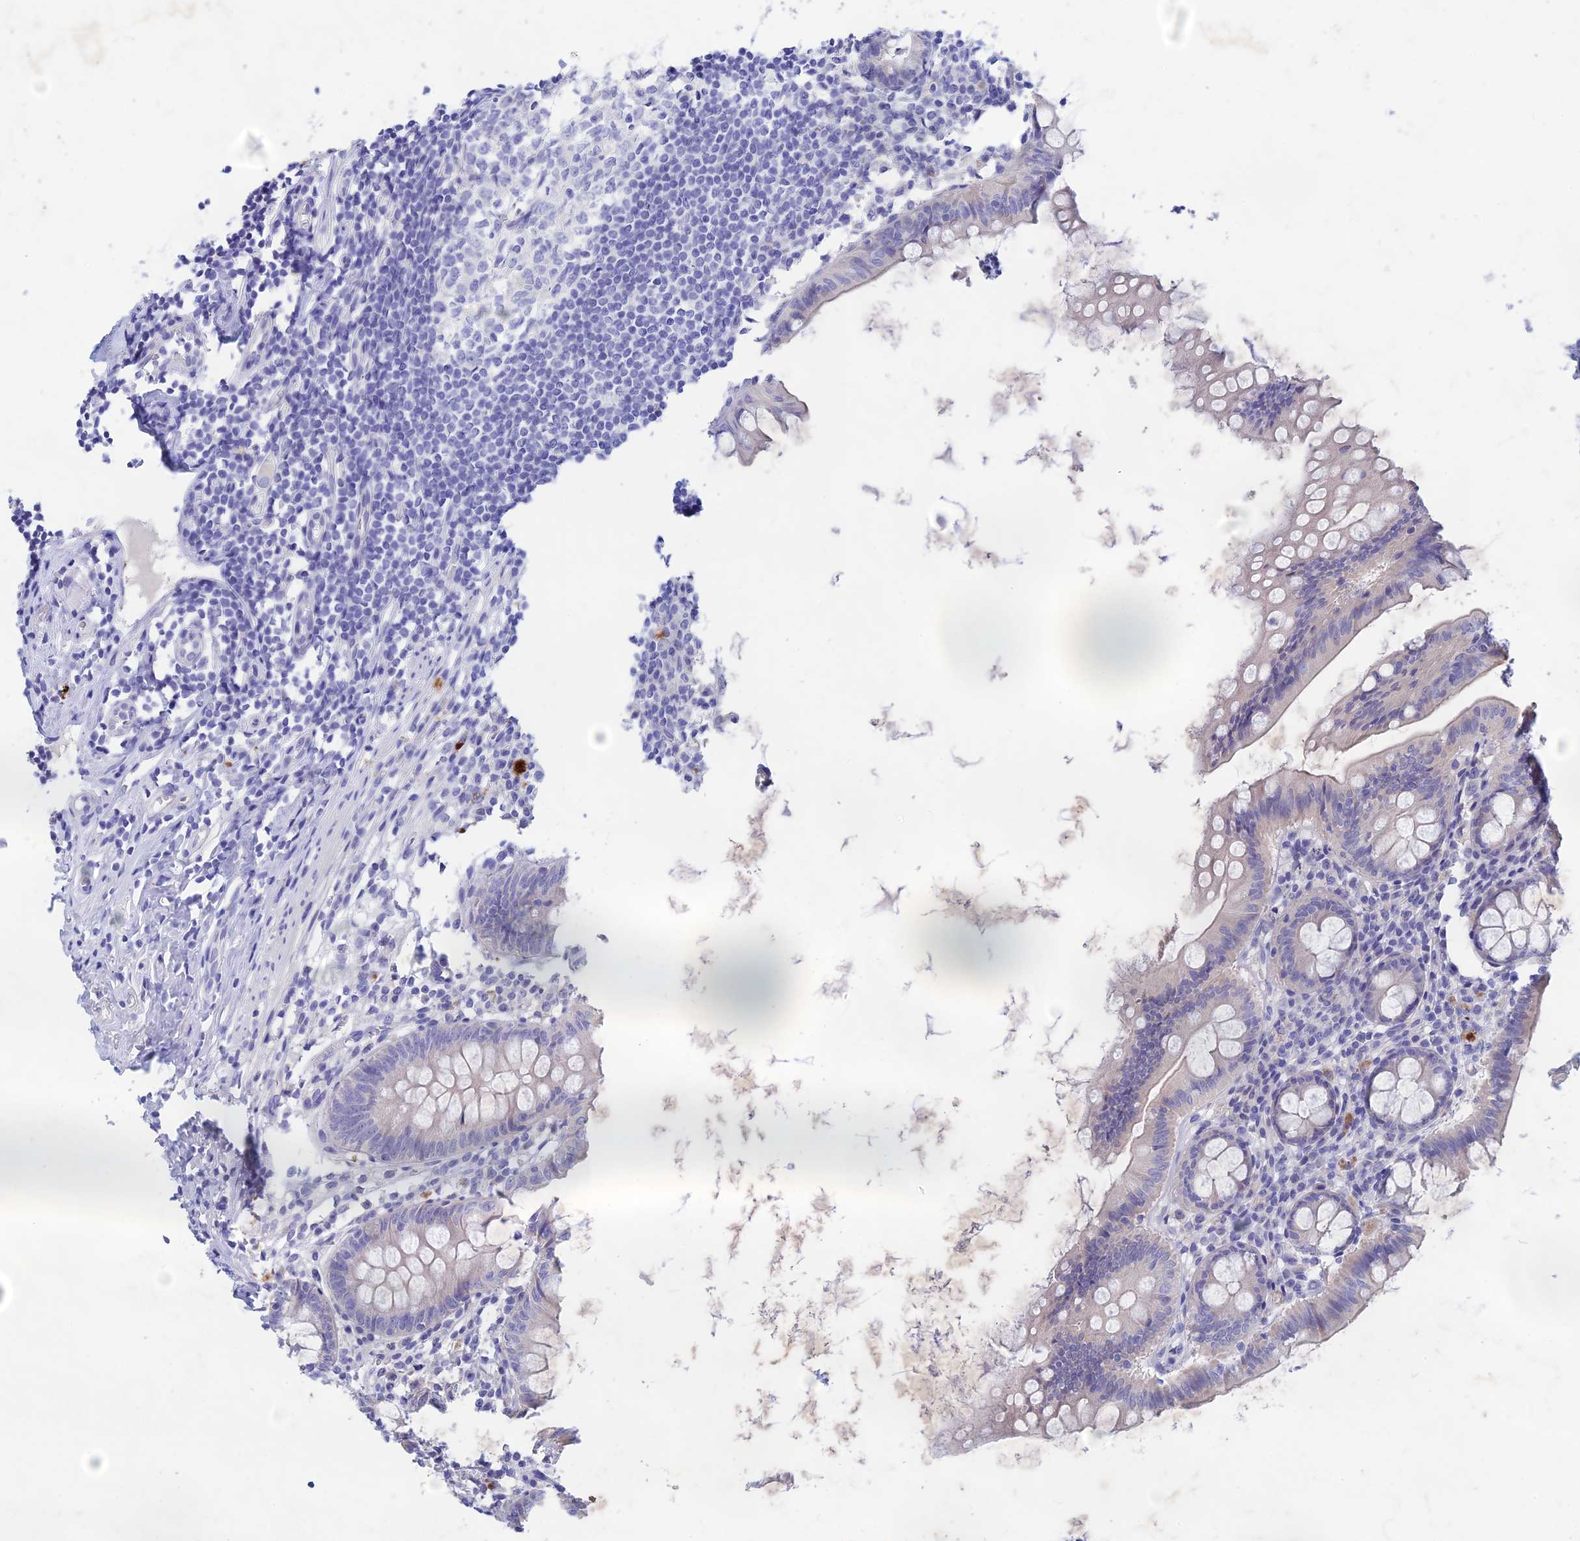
{"staining": {"intensity": "negative", "quantity": "none", "location": "none"}, "tissue": "appendix", "cell_type": "Glandular cells", "image_type": "normal", "snomed": [{"axis": "morphology", "description": "Normal tissue, NOS"}, {"axis": "topography", "description": "Appendix"}], "caption": "Immunohistochemical staining of normal human appendix demonstrates no significant expression in glandular cells. The staining was performed using DAB to visualize the protein expression in brown, while the nuclei were stained in blue with hematoxylin (Magnification: 20x).", "gene": "BTBD19", "patient": {"sex": "female", "age": 51}}